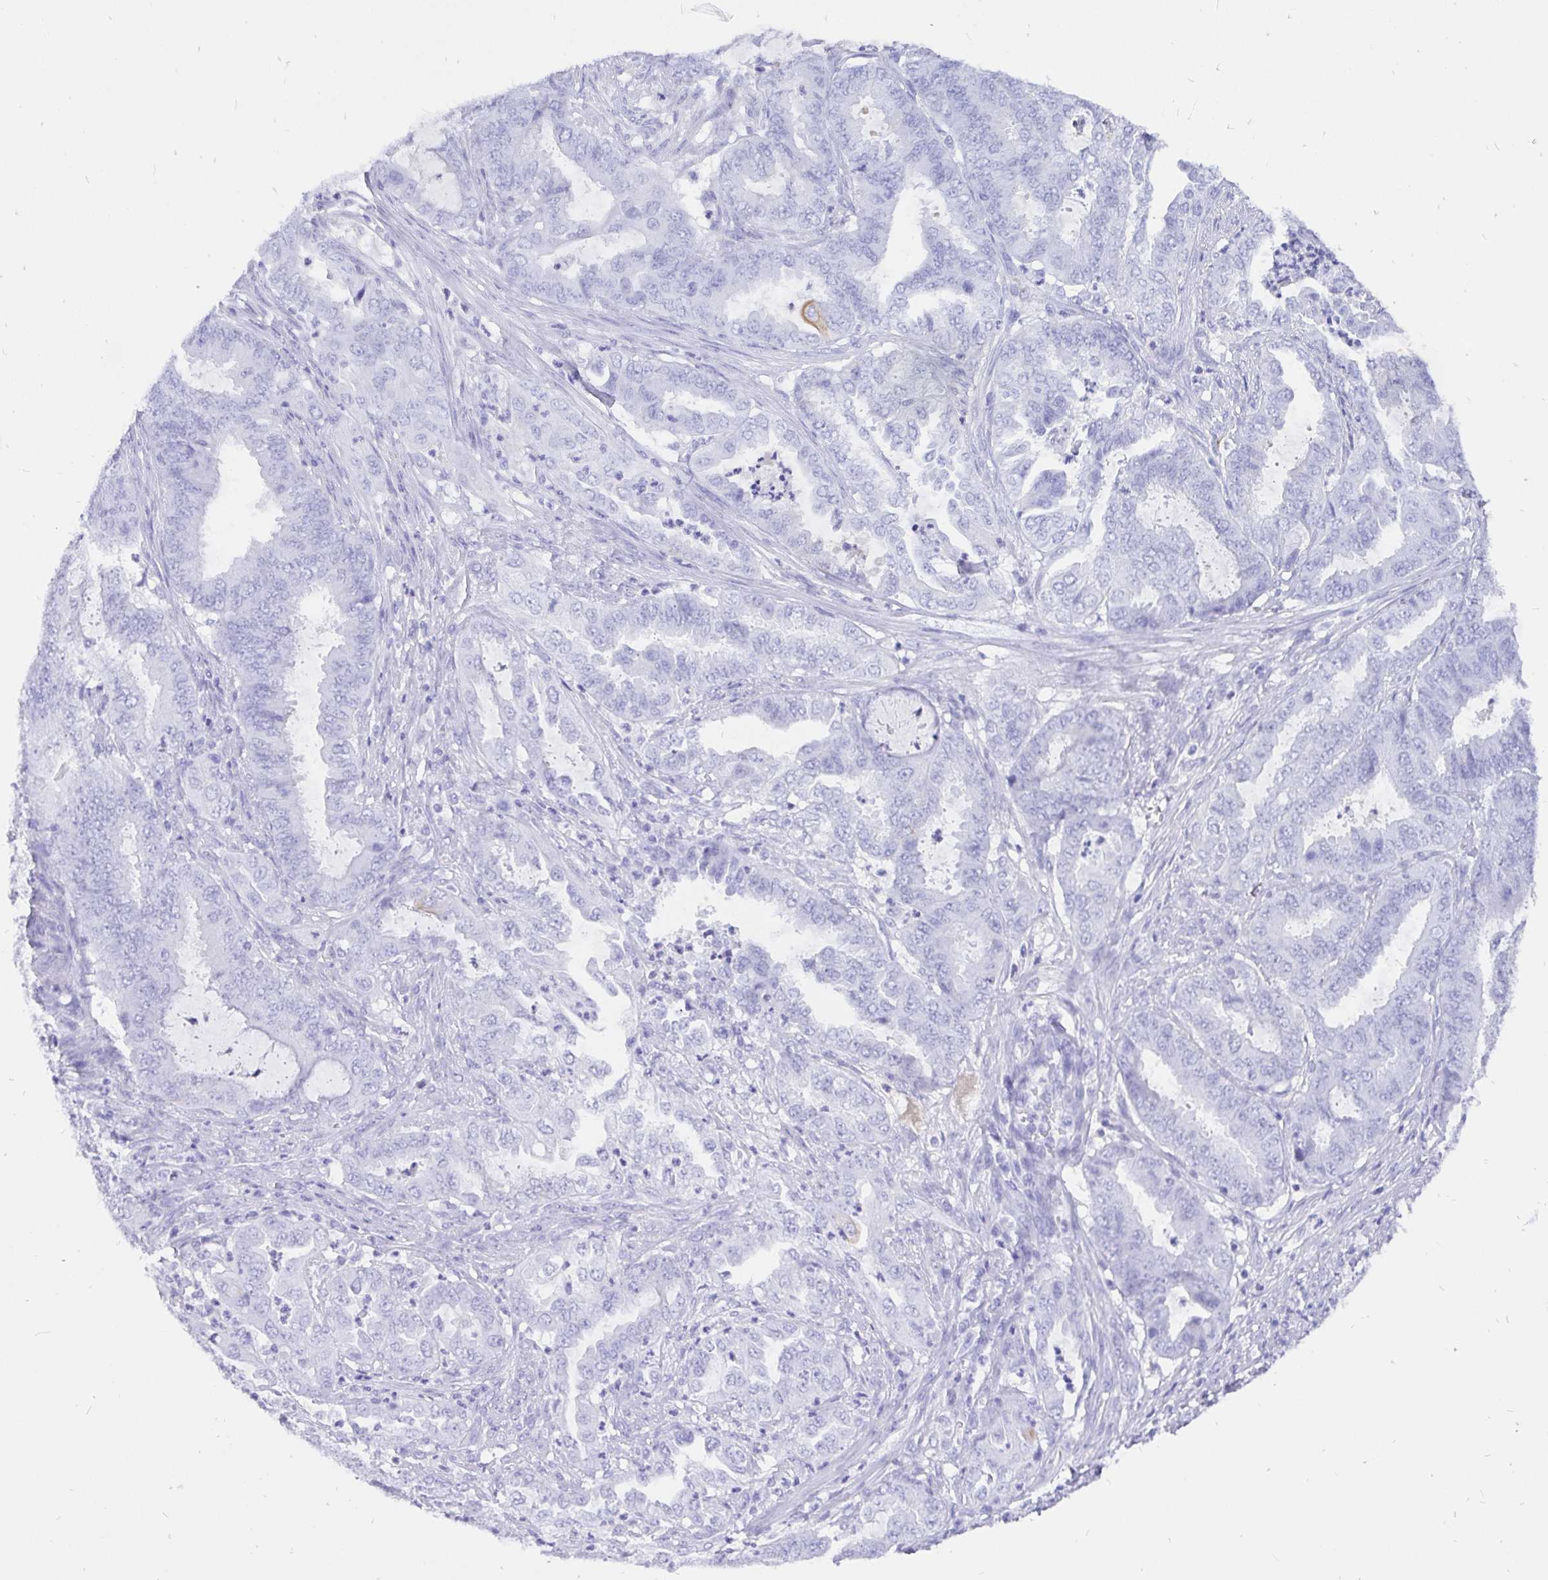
{"staining": {"intensity": "negative", "quantity": "none", "location": "none"}, "tissue": "endometrial cancer", "cell_type": "Tumor cells", "image_type": "cancer", "snomed": [{"axis": "morphology", "description": "Adenocarcinoma, NOS"}, {"axis": "topography", "description": "Endometrium"}], "caption": "Immunohistochemical staining of human endometrial cancer demonstrates no significant positivity in tumor cells.", "gene": "KRT13", "patient": {"sex": "female", "age": 51}}